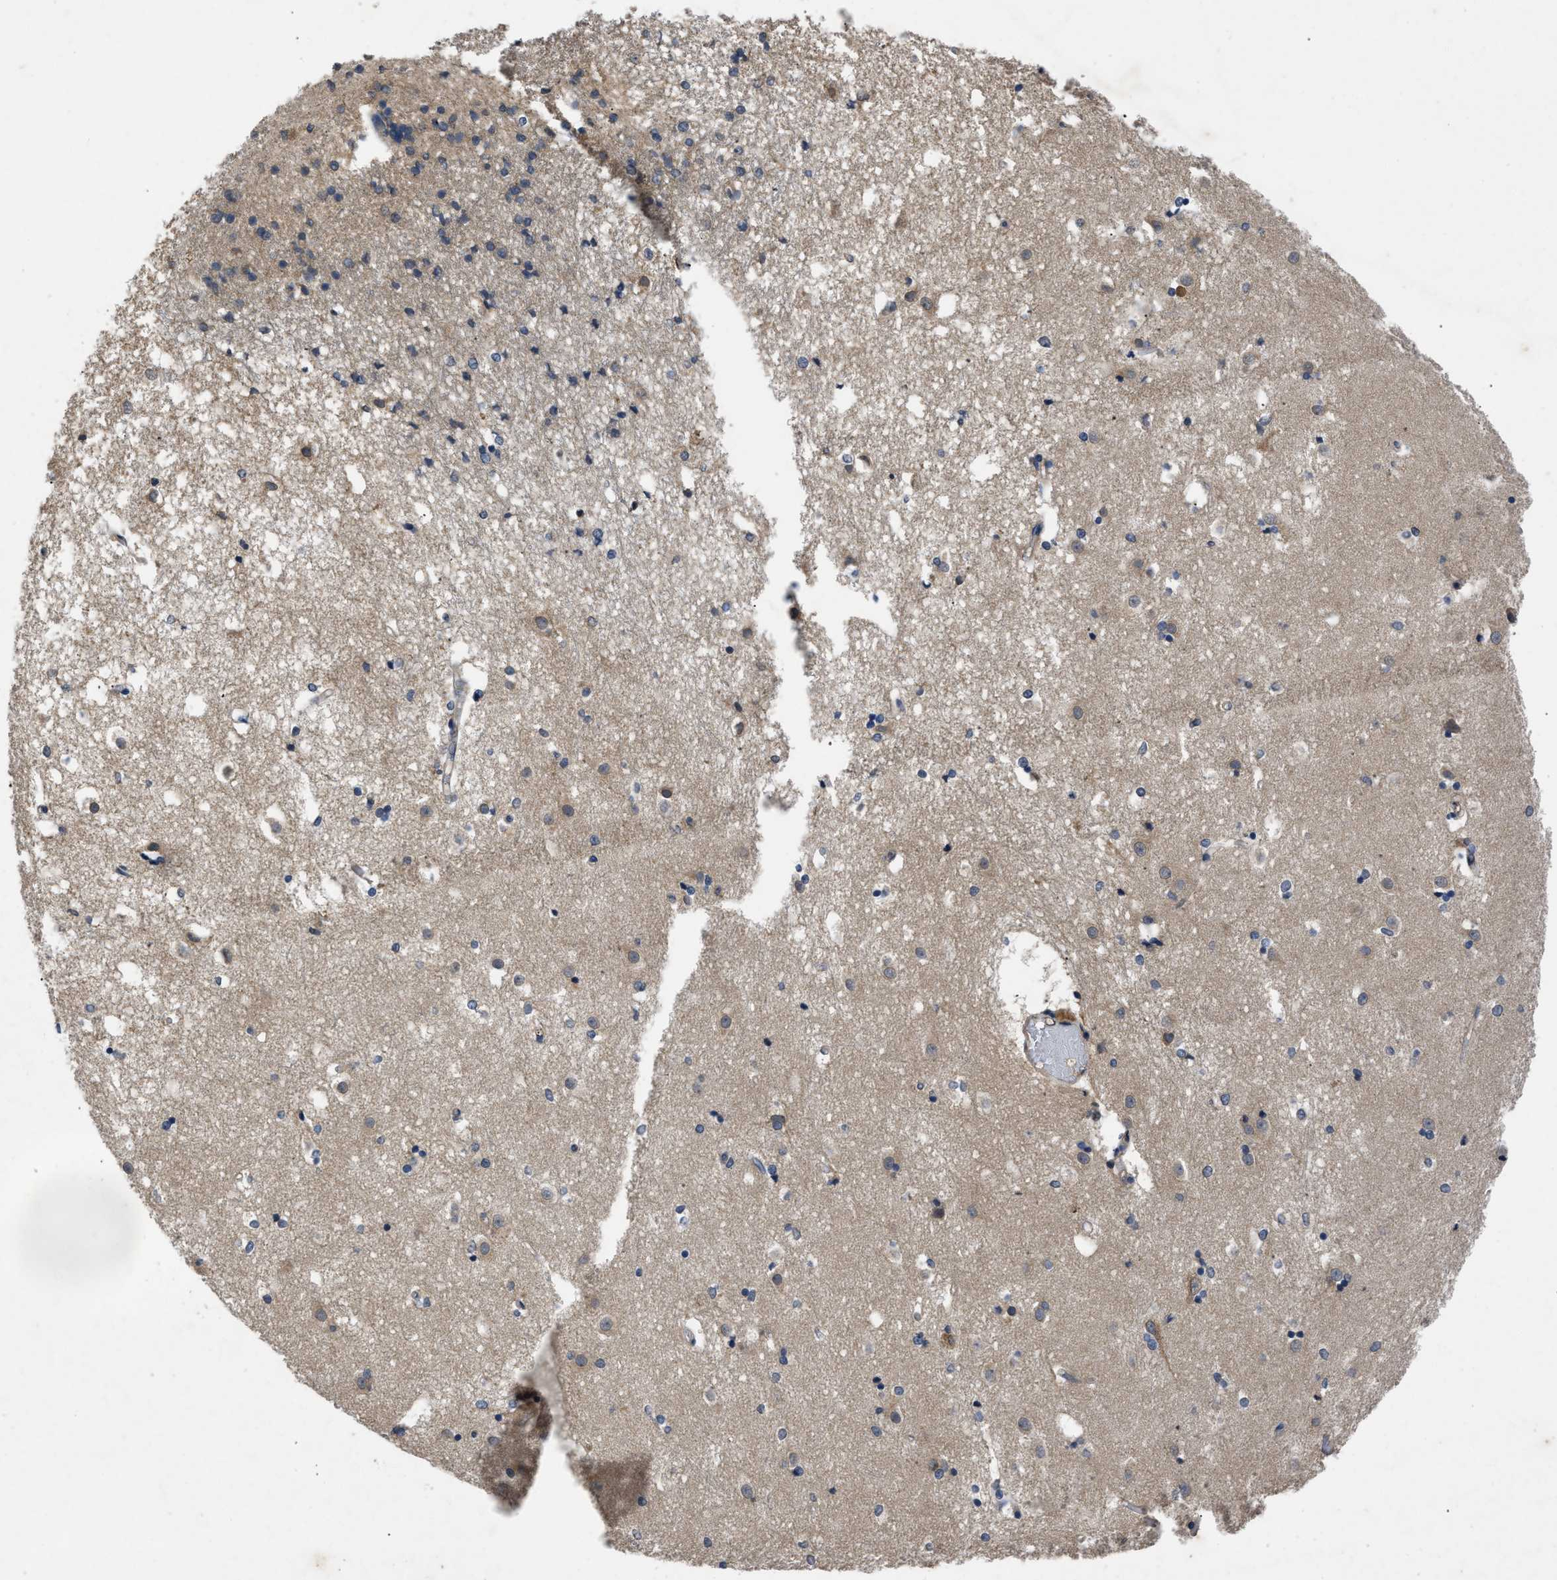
{"staining": {"intensity": "moderate", "quantity": "<25%", "location": "cytoplasmic/membranous"}, "tissue": "caudate", "cell_type": "Glial cells", "image_type": "normal", "snomed": [{"axis": "morphology", "description": "Normal tissue, NOS"}, {"axis": "topography", "description": "Lateral ventricle wall"}], "caption": "Immunohistochemical staining of normal caudate shows low levels of moderate cytoplasmic/membranous positivity in about <25% of glial cells. (DAB IHC with brightfield microscopy, high magnification).", "gene": "VPS4A", "patient": {"sex": "male", "age": 45}}